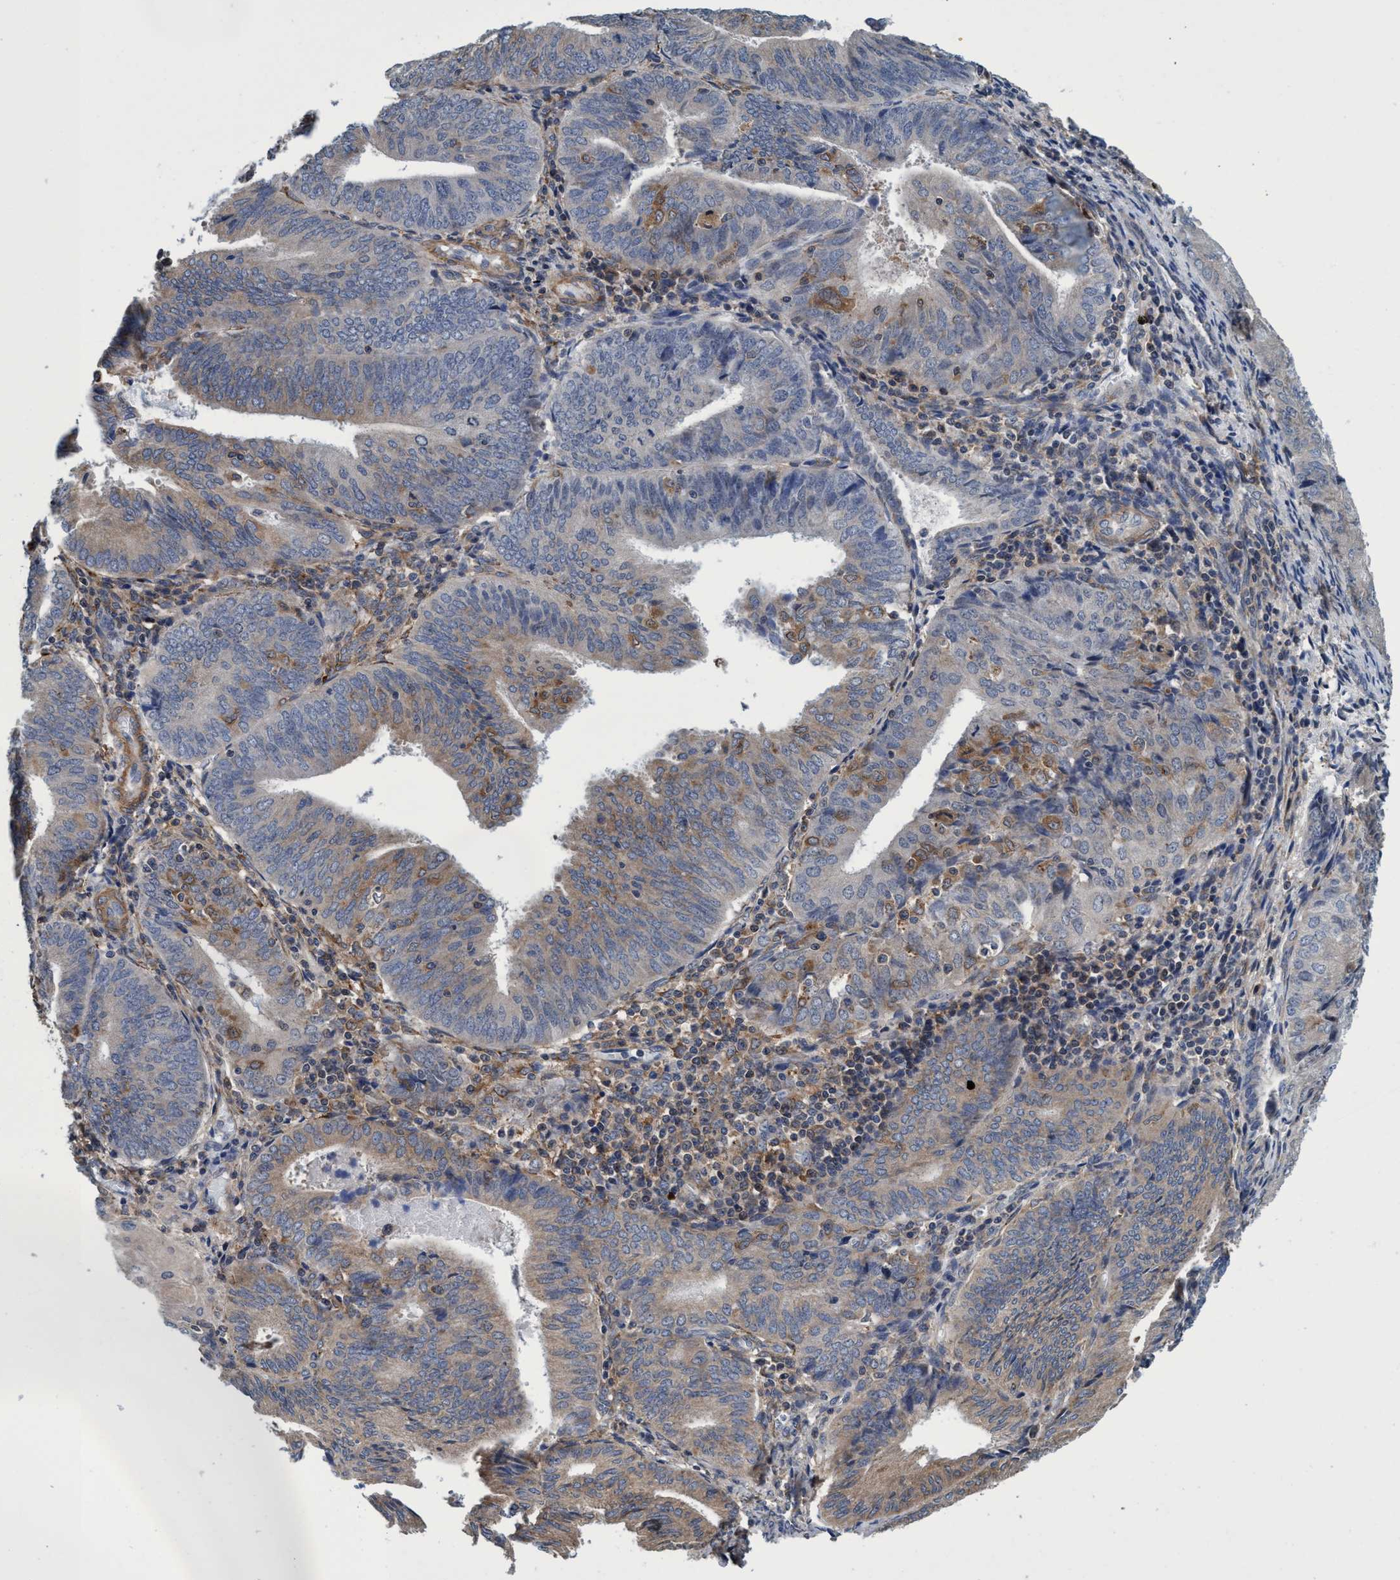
{"staining": {"intensity": "moderate", "quantity": "<25%", "location": "cytoplasmic/membranous"}, "tissue": "endometrial cancer", "cell_type": "Tumor cells", "image_type": "cancer", "snomed": [{"axis": "morphology", "description": "Adenocarcinoma, NOS"}, {"axis": "topography", "description": "Endometrium"}], "caption": "A photomicrograph of adenocarcinoma (endometrial) stained for a protein exhibits moderate cytoplasmic/membranous brown staining in tumor cells.", "gene": "CALCOCO2", "patient": {"sex": "female", "age": 81}}